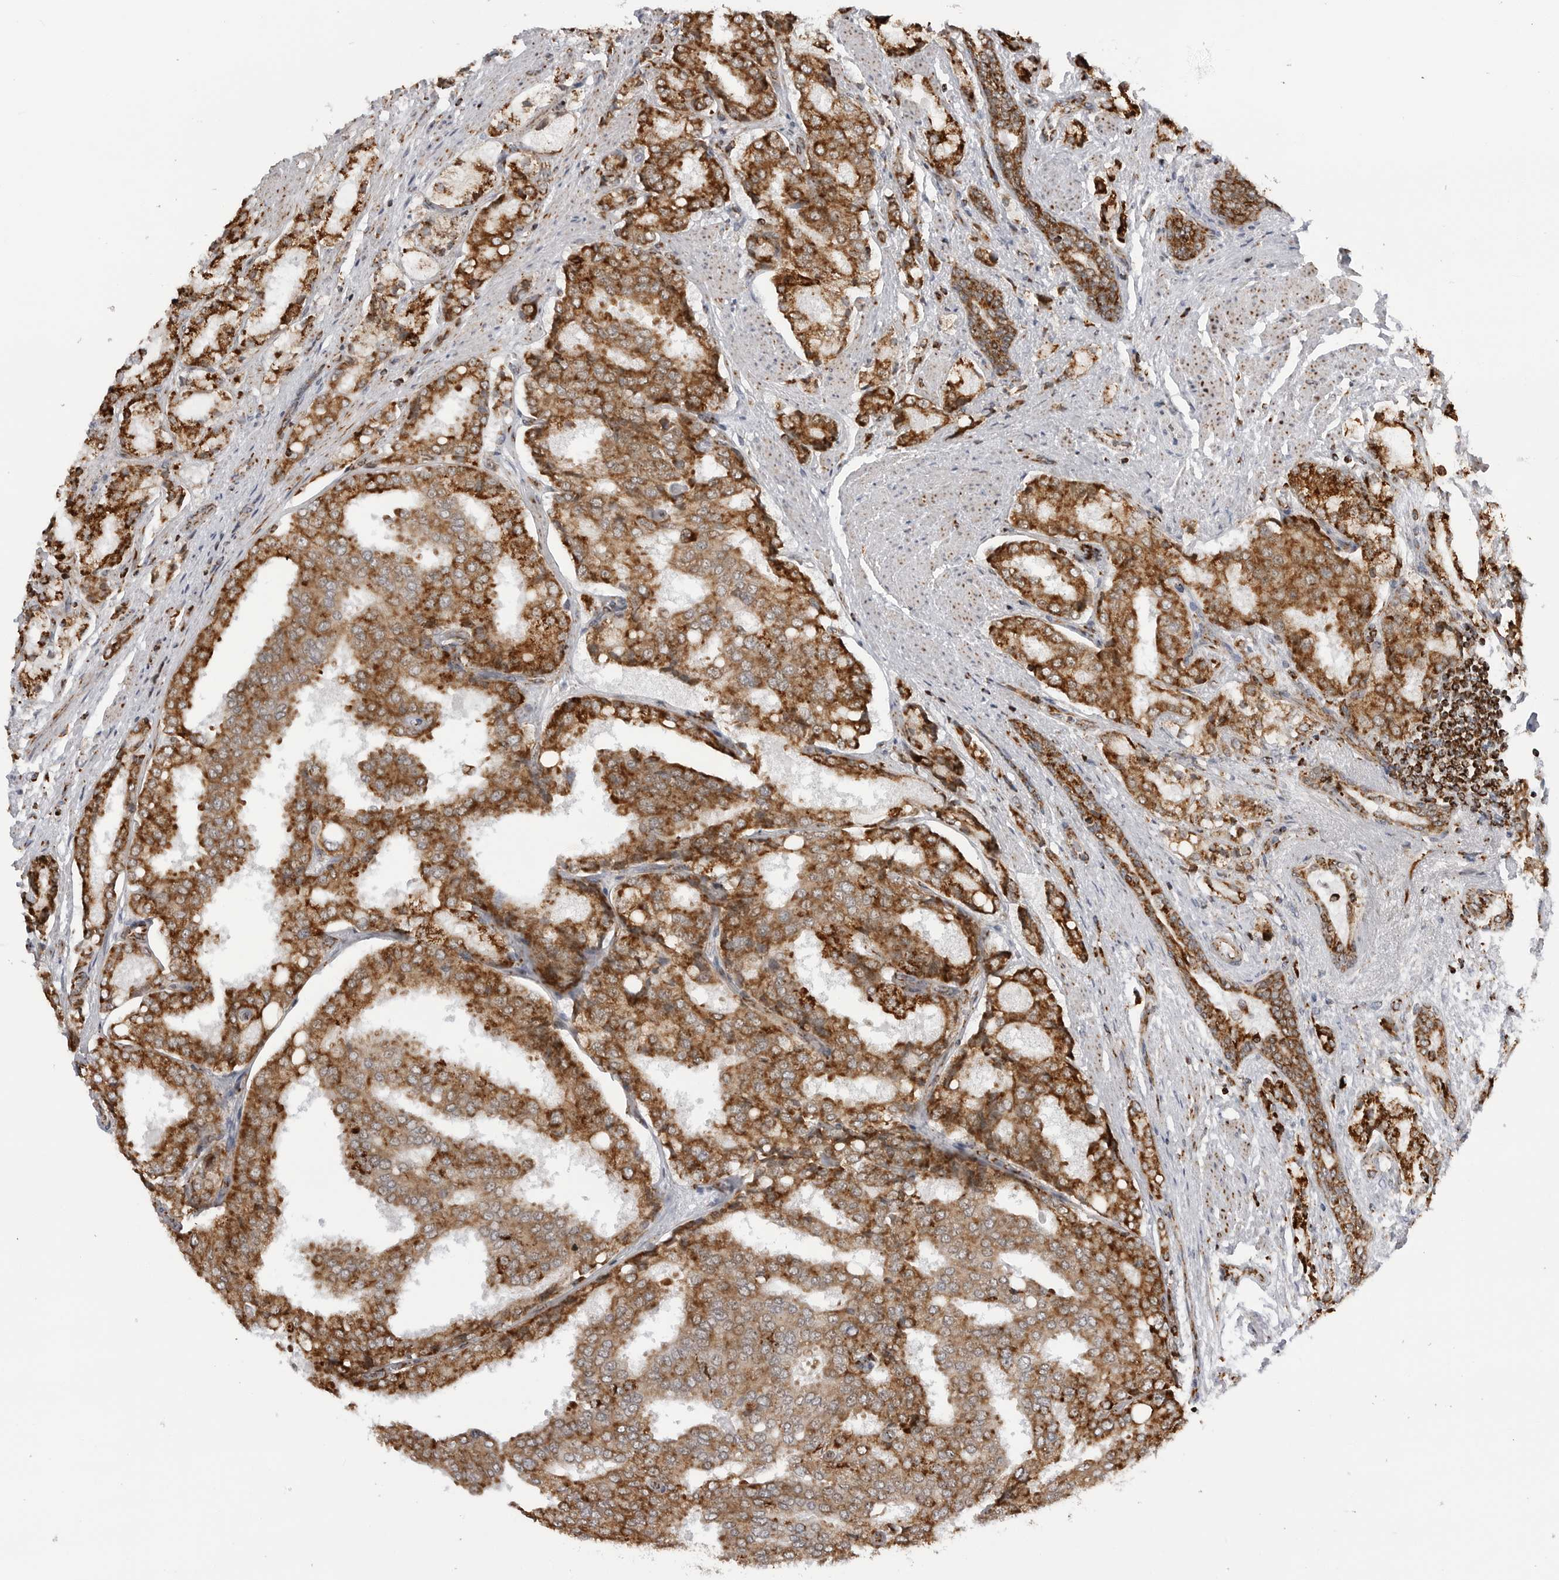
{"staining": {"intensity": "strong", "quantity": ">75%", "location": "cytoplasmic/membranous"}, "tissue": "prostate cancer", "cell_type": "Tumor cells", "image_type": "cancer", "snomed": [{"axis": "morphology", "description": "Adenocarcinoma, High grade"}, {"axis": "topography", "description": "Prostate"}], "caption": "Strong cytoplasmic/membranous staining for a protein is seen in about >75% of tumor cells of adenocarcinoma (high-grade) (prostate) using immunohistochemistry.", "gene": "COX5A", "patient": {"sex": "male", "age": 50}}